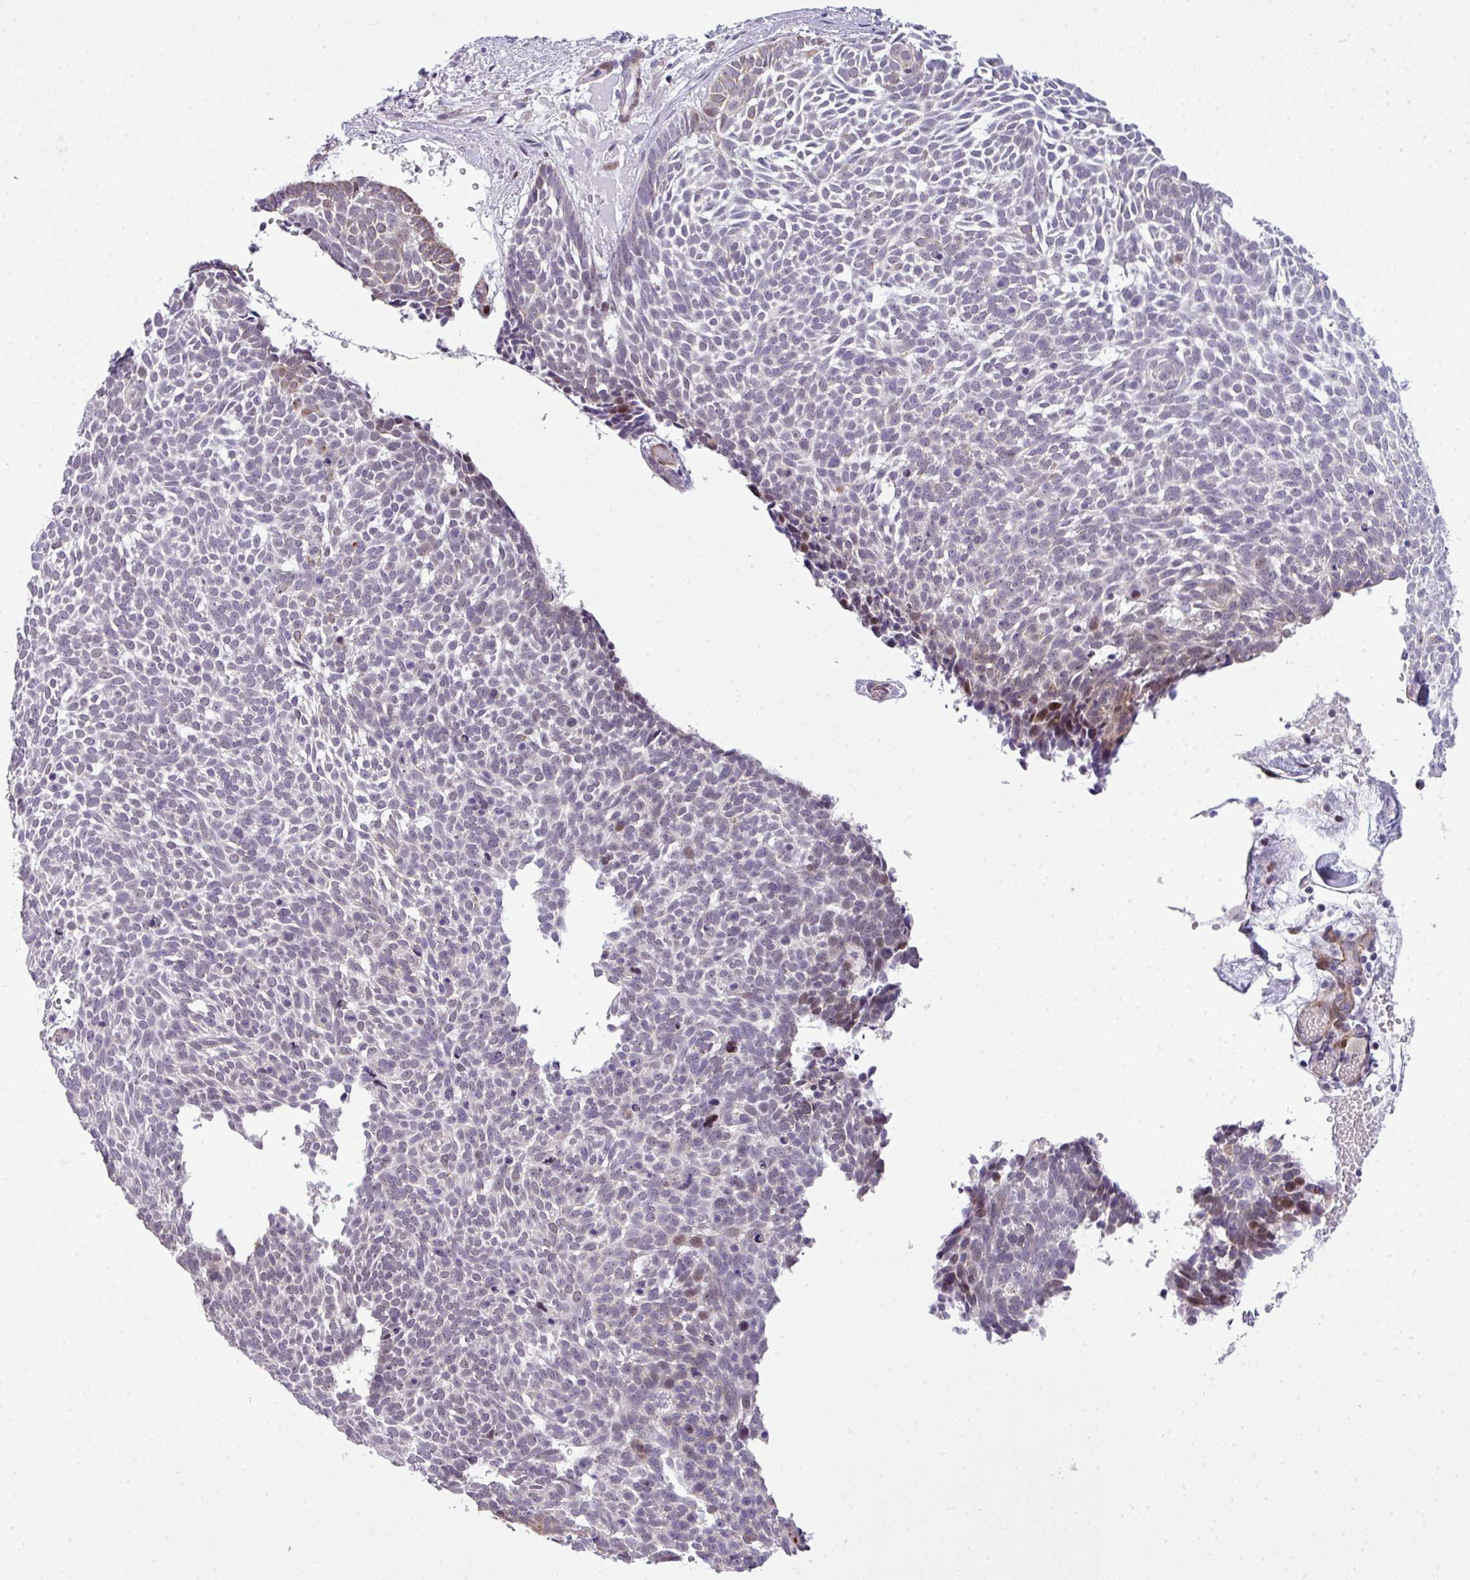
{"staining": {"intensity": "moderate", "quantity": "<25%", "location": "nuclear"}, "tissue": "skin cancer", "cell_type": "Tumor cells", "image_type": "cancer", "snomed": [{"axis": "morphology", "description": "Basal cell carcinoma"}, {"axis": "topography", "description": "Skin"}], "caption": "Immunohistochemical staining of human basal cell carcinoma (skin) reveals low levels of moderate nuclear protein staining in approximately <25% of tumor cells.", "gene": "ZNF688", "patient": {"sex": "male", "age": 61}}